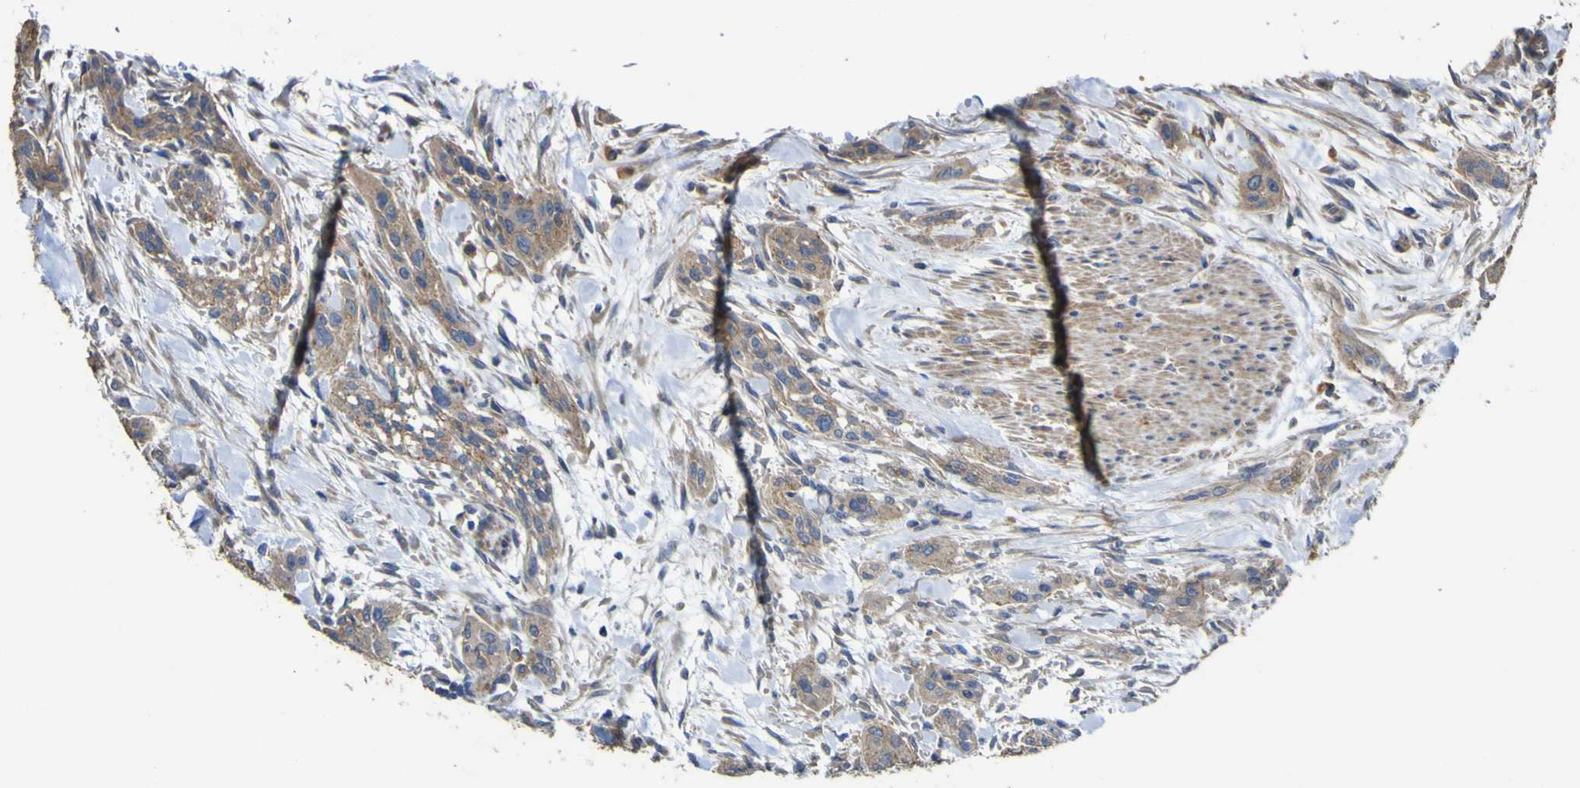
{"staining": {"intensity": "moderate", "quantity": ">75%", "location": "cytoplasmic/membranous"}, "tissue": "urothelial cancer", "cell_type": "Tumor cells", "image_type": "cancer", "snomed": [{"axis": "morphology", "description": "Urothelial carcinoma, High grade"}, {"axis": "topography", "description": "Urinary bladder"}], "caption": "Immunohistochemical staining of urothelial cancer exhibits medium levels of moderate cytoplasmic/membranous expression in about >75% of tumor cells.", "gene": "TNFSF15", "patient": {"sex": "male", "age": 35}}